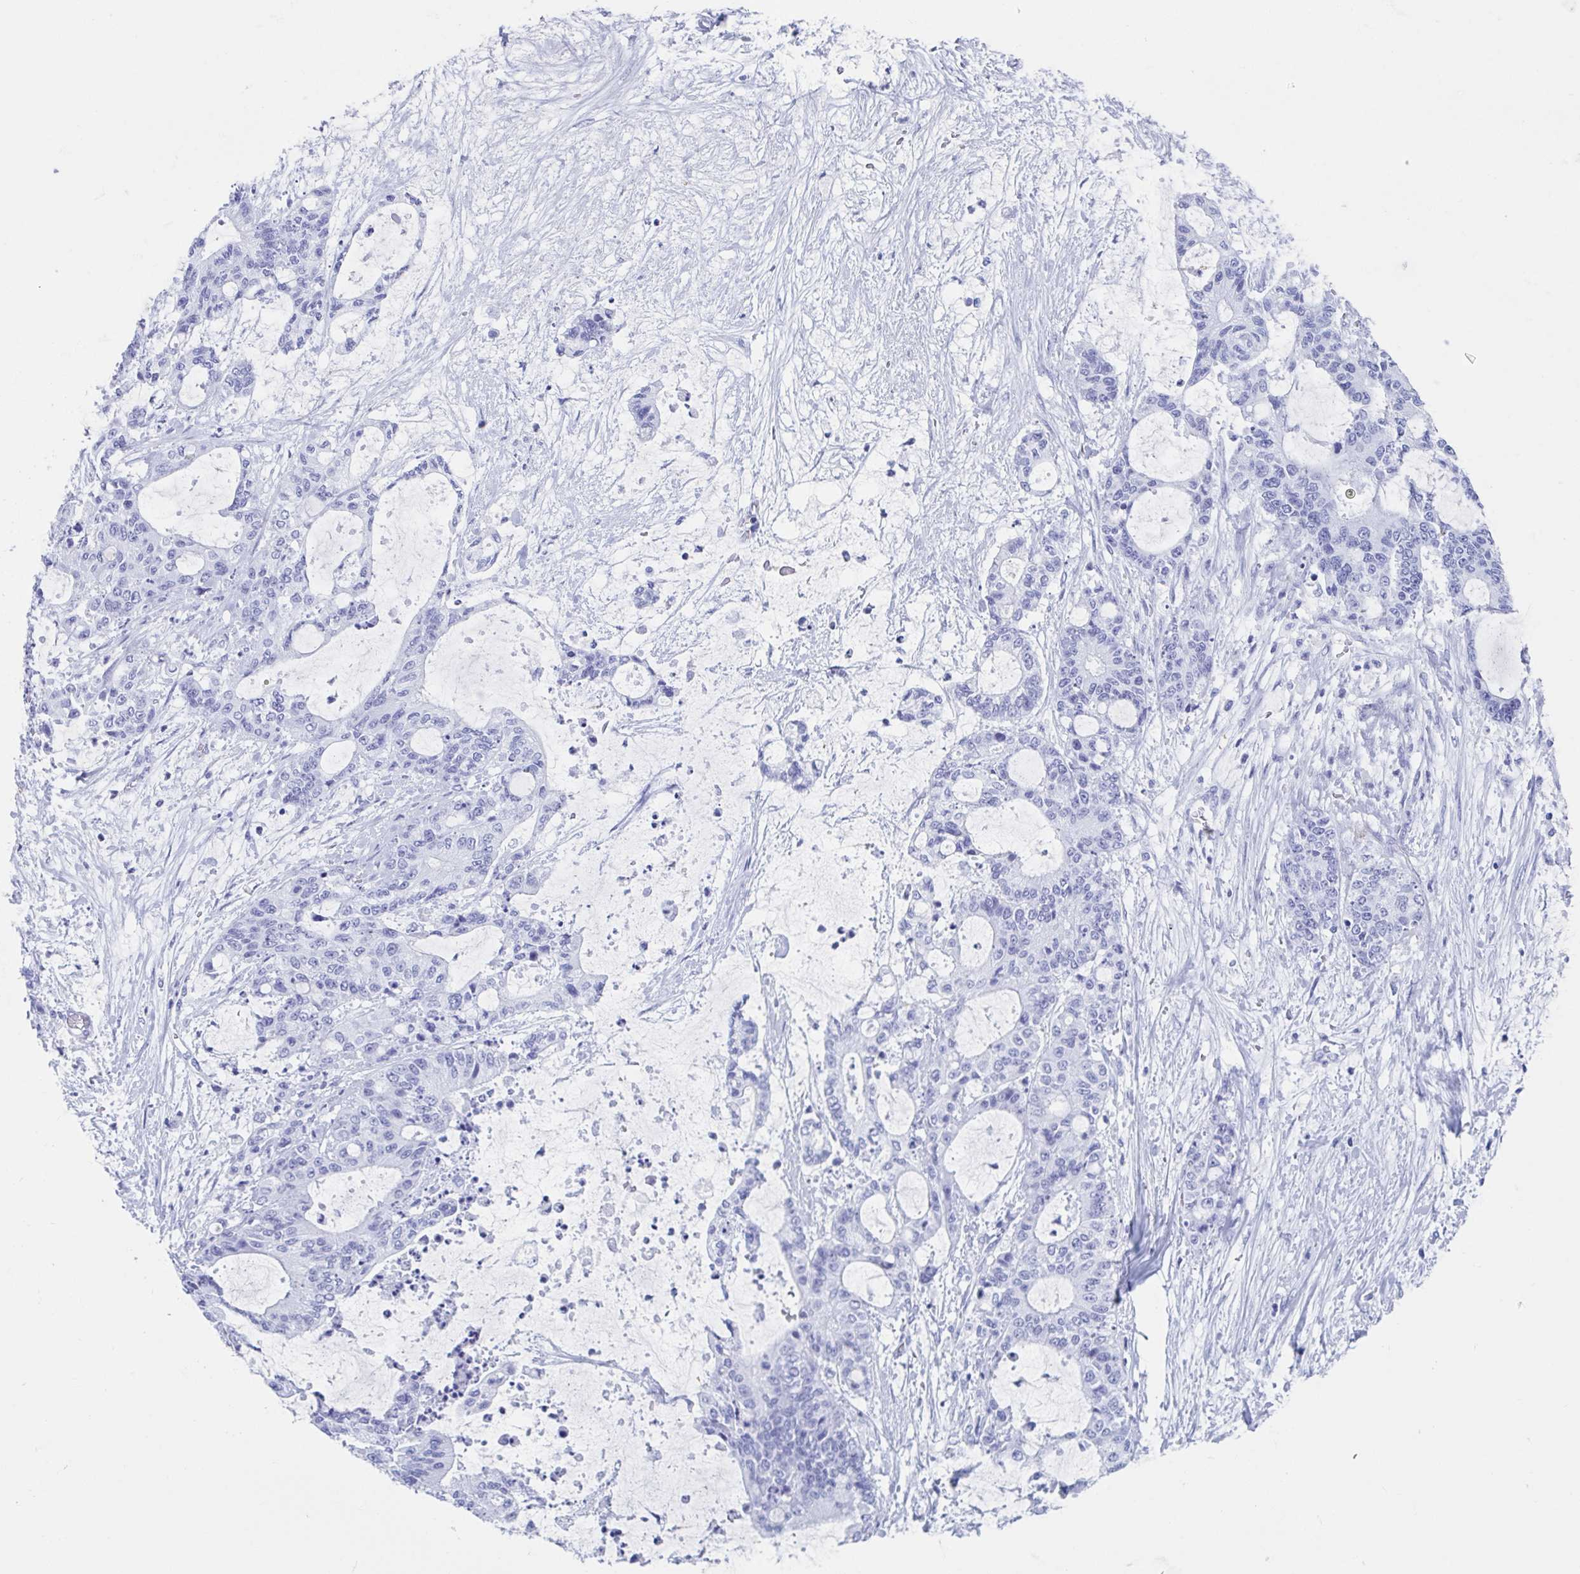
{"staining": {"intensity": "negative", "quantity": "none", "location": "none"}, "tissue": "liver cancer", "cell_type": "Tumor cells", "image_type": "cancer", "snomed": [{"axis": "morphology", "description": "Normal tissue, NOS"}, {"axis": "morphology", "description": "Cholangiocarcinoma"}, {"axis": "topography", "description": "Liver"}, {"axis": "topography", "description": "Peripheral nerve tissue"}], "caption": "This image is of liver cancer stained with immunohistochemistry to label a protein in brown with the nuclei are counter-stained blue. There is no positivity in tumor cells.", "gene": "HDGFL1", "patient": {"sex": "female", "age": 73}}